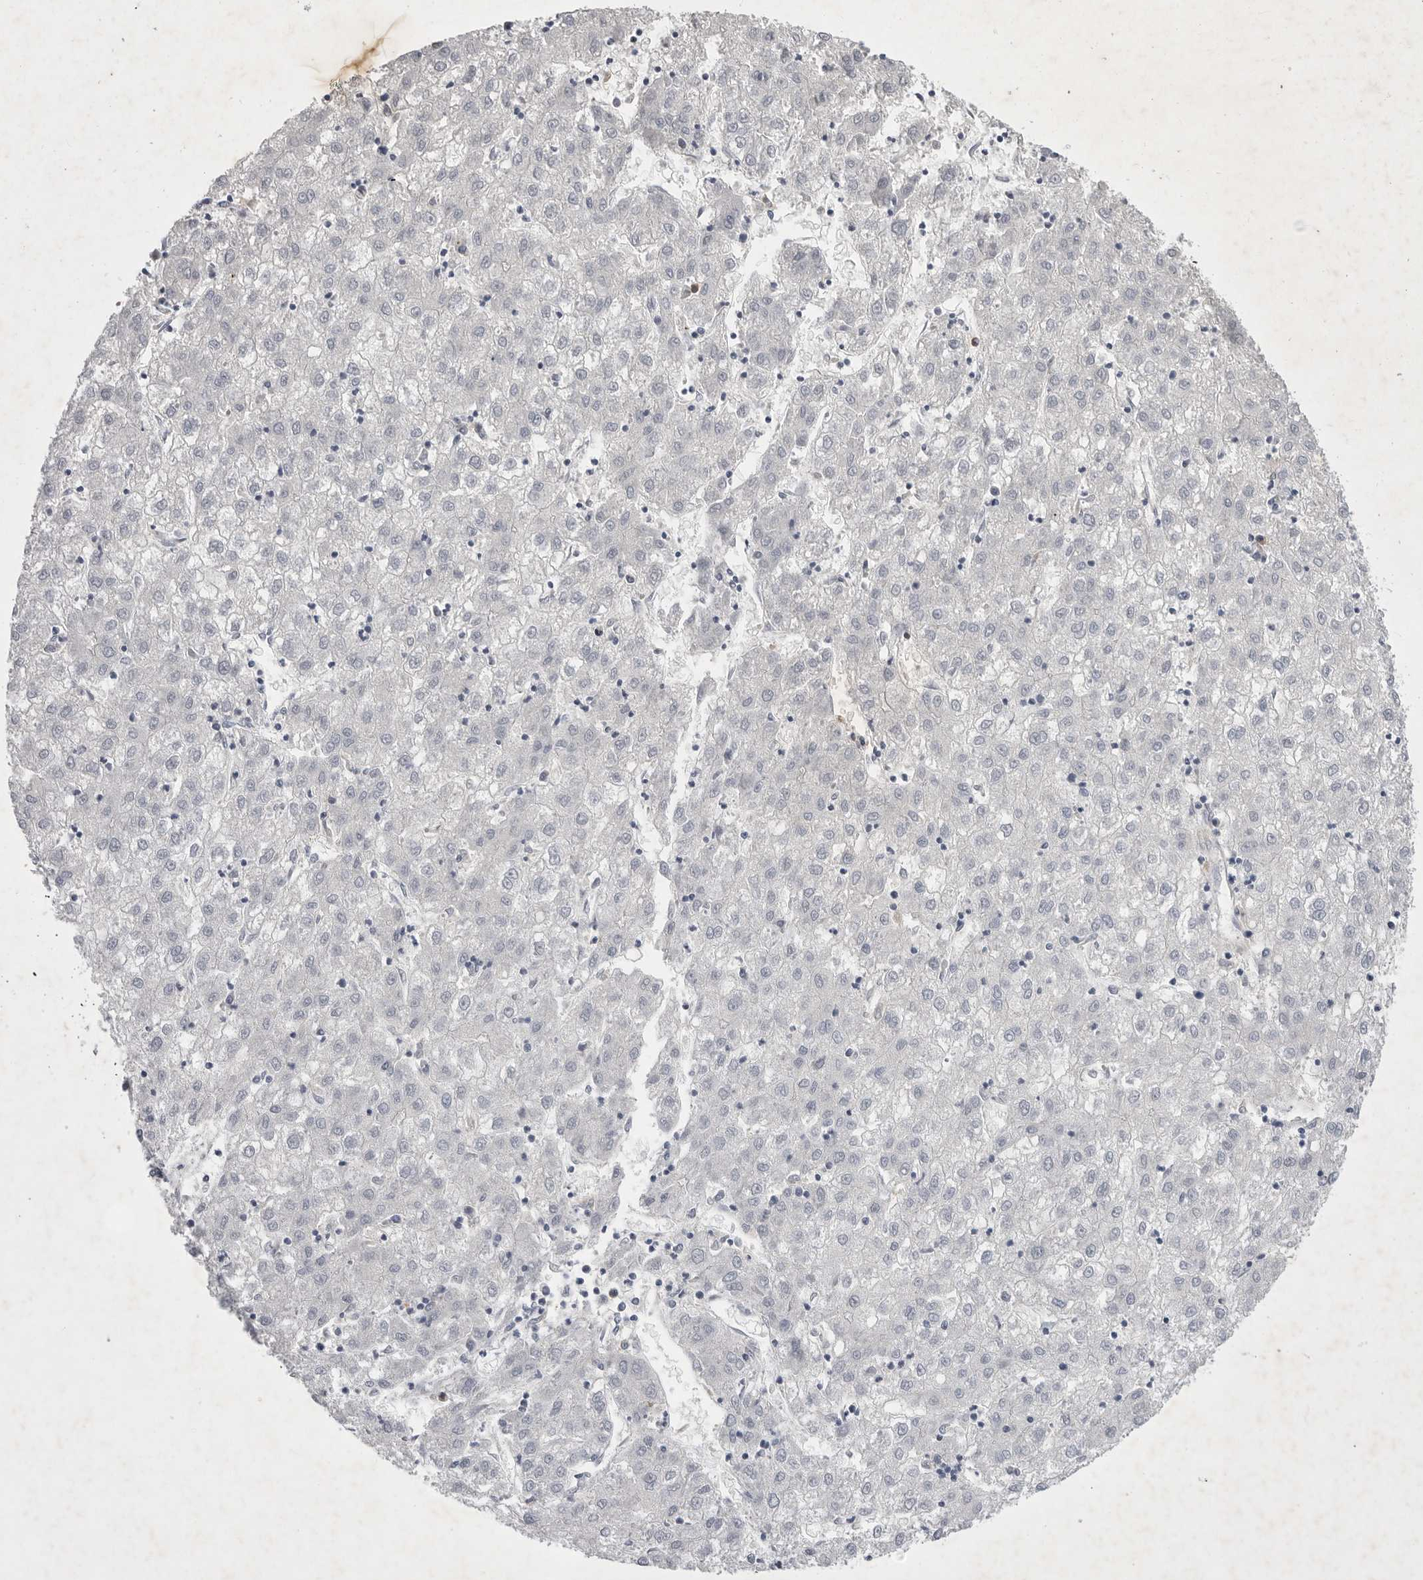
{"staining": {"intensity": "negative", "quantity": "none", "location": "none"}, "tissue": "liver cancer", "cell_type": "Tumor cells", "image_type": "cancer", "snomed": [{"axis": "morphology", "description": "Carcinoma, Hepatocellular, NOS"}, {"axis": "topography", "description": "Liver"}], "caption": "Histopathology image shows no protein expression in tumor cells of liver cancer tissue.", "gene": "SIGLEC10", "patient": {"sex": "male", "age": 72}}